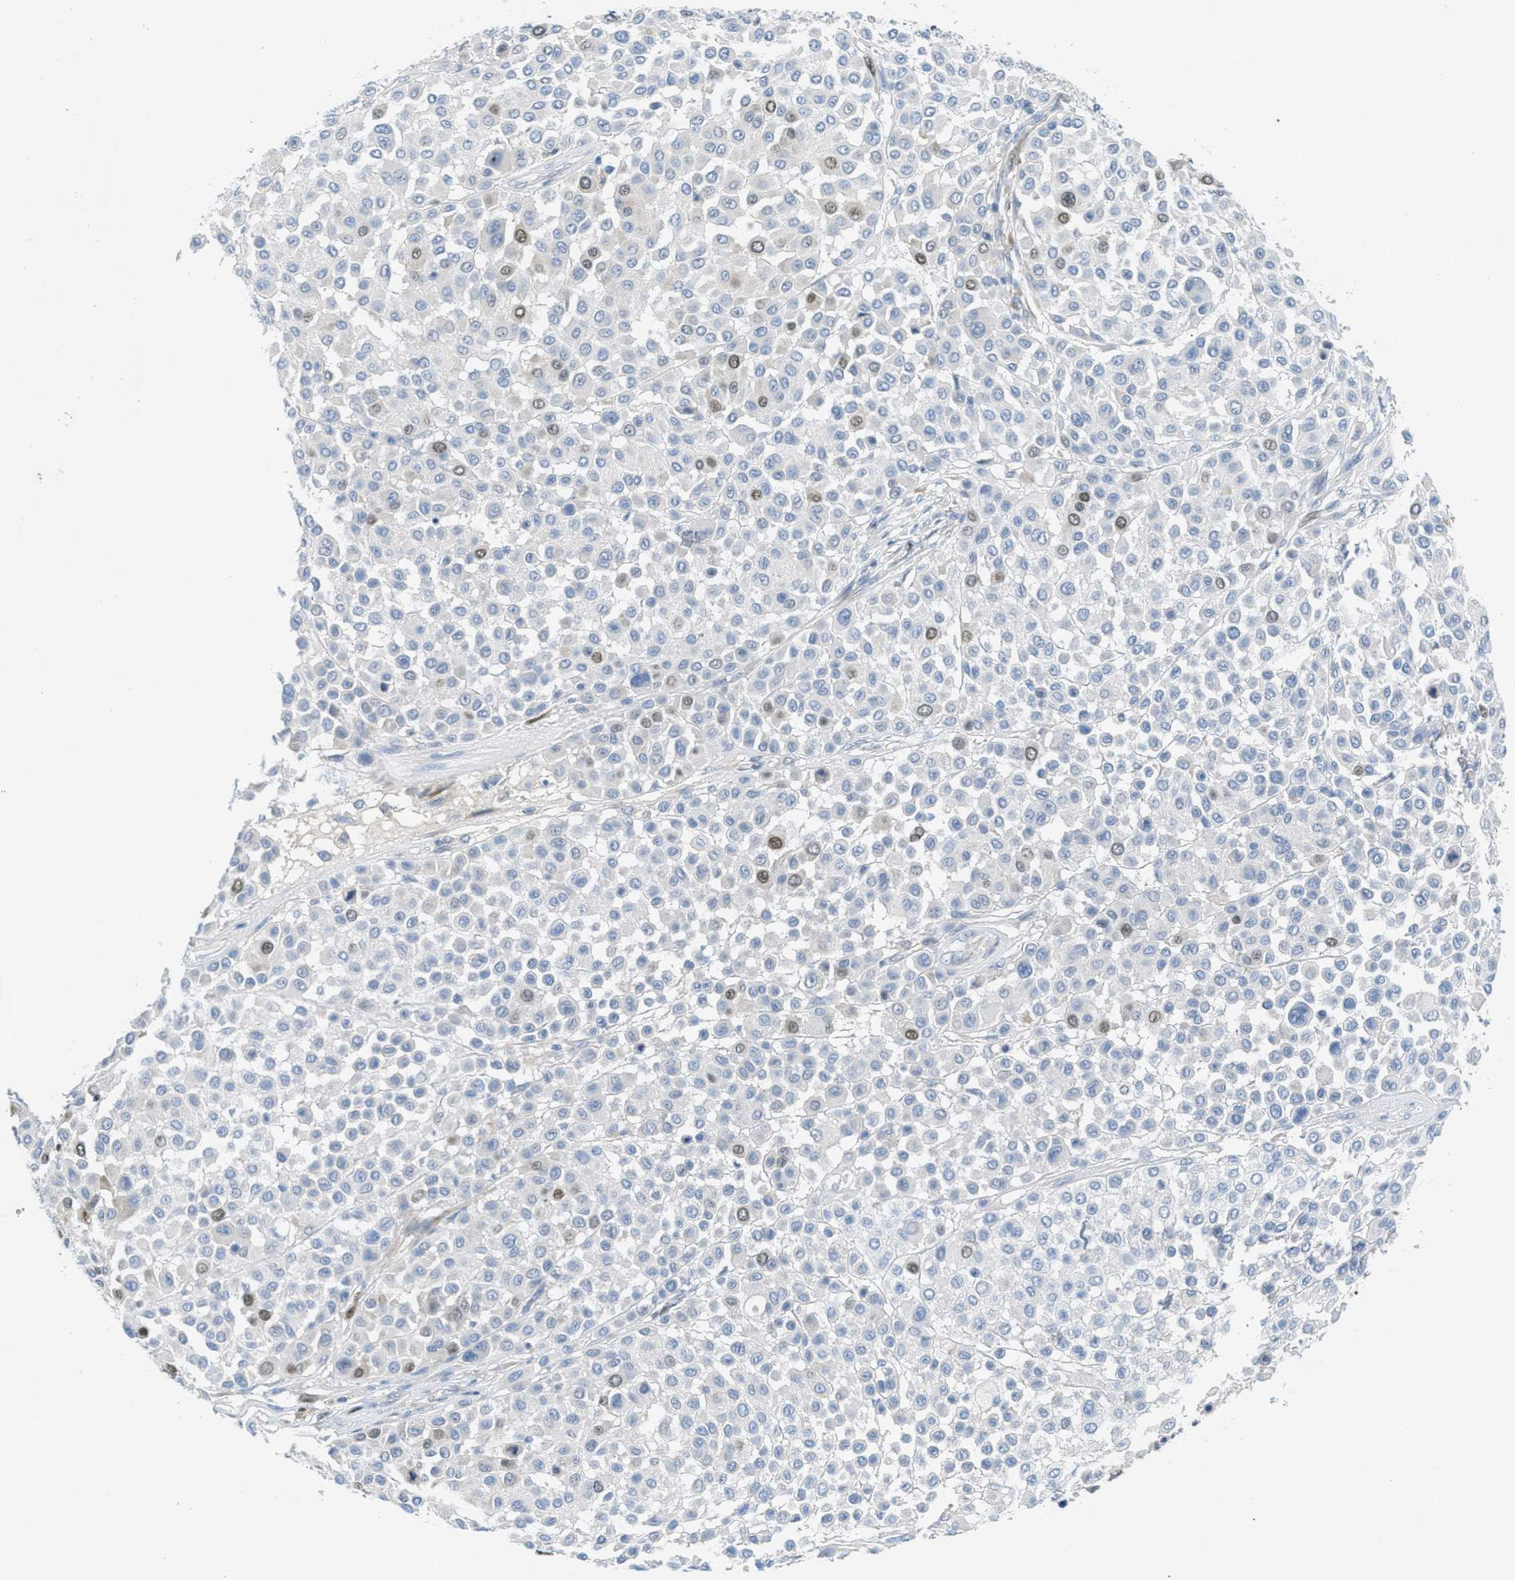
{"staining": {"intensity": "weak", "quantity": "<25%", "location": "nuclear"}, "tissue": "melanoma", "cell_type": "Tumor cells", "image_type": "cancer", "snomed": [{"axis": "morphology", "description": "Malignant melanoma, Metastatic site"}, {"axis": "topography", "description": "Soft tissue"}], "caption": "A high-resolution image shows IHC staining of melanoma, which demonstrates no significant positivity in tumor cells. Nuclei are stained in blue.", "gene": "ORC6", "patient": {"sex": "male", "age": 41}}